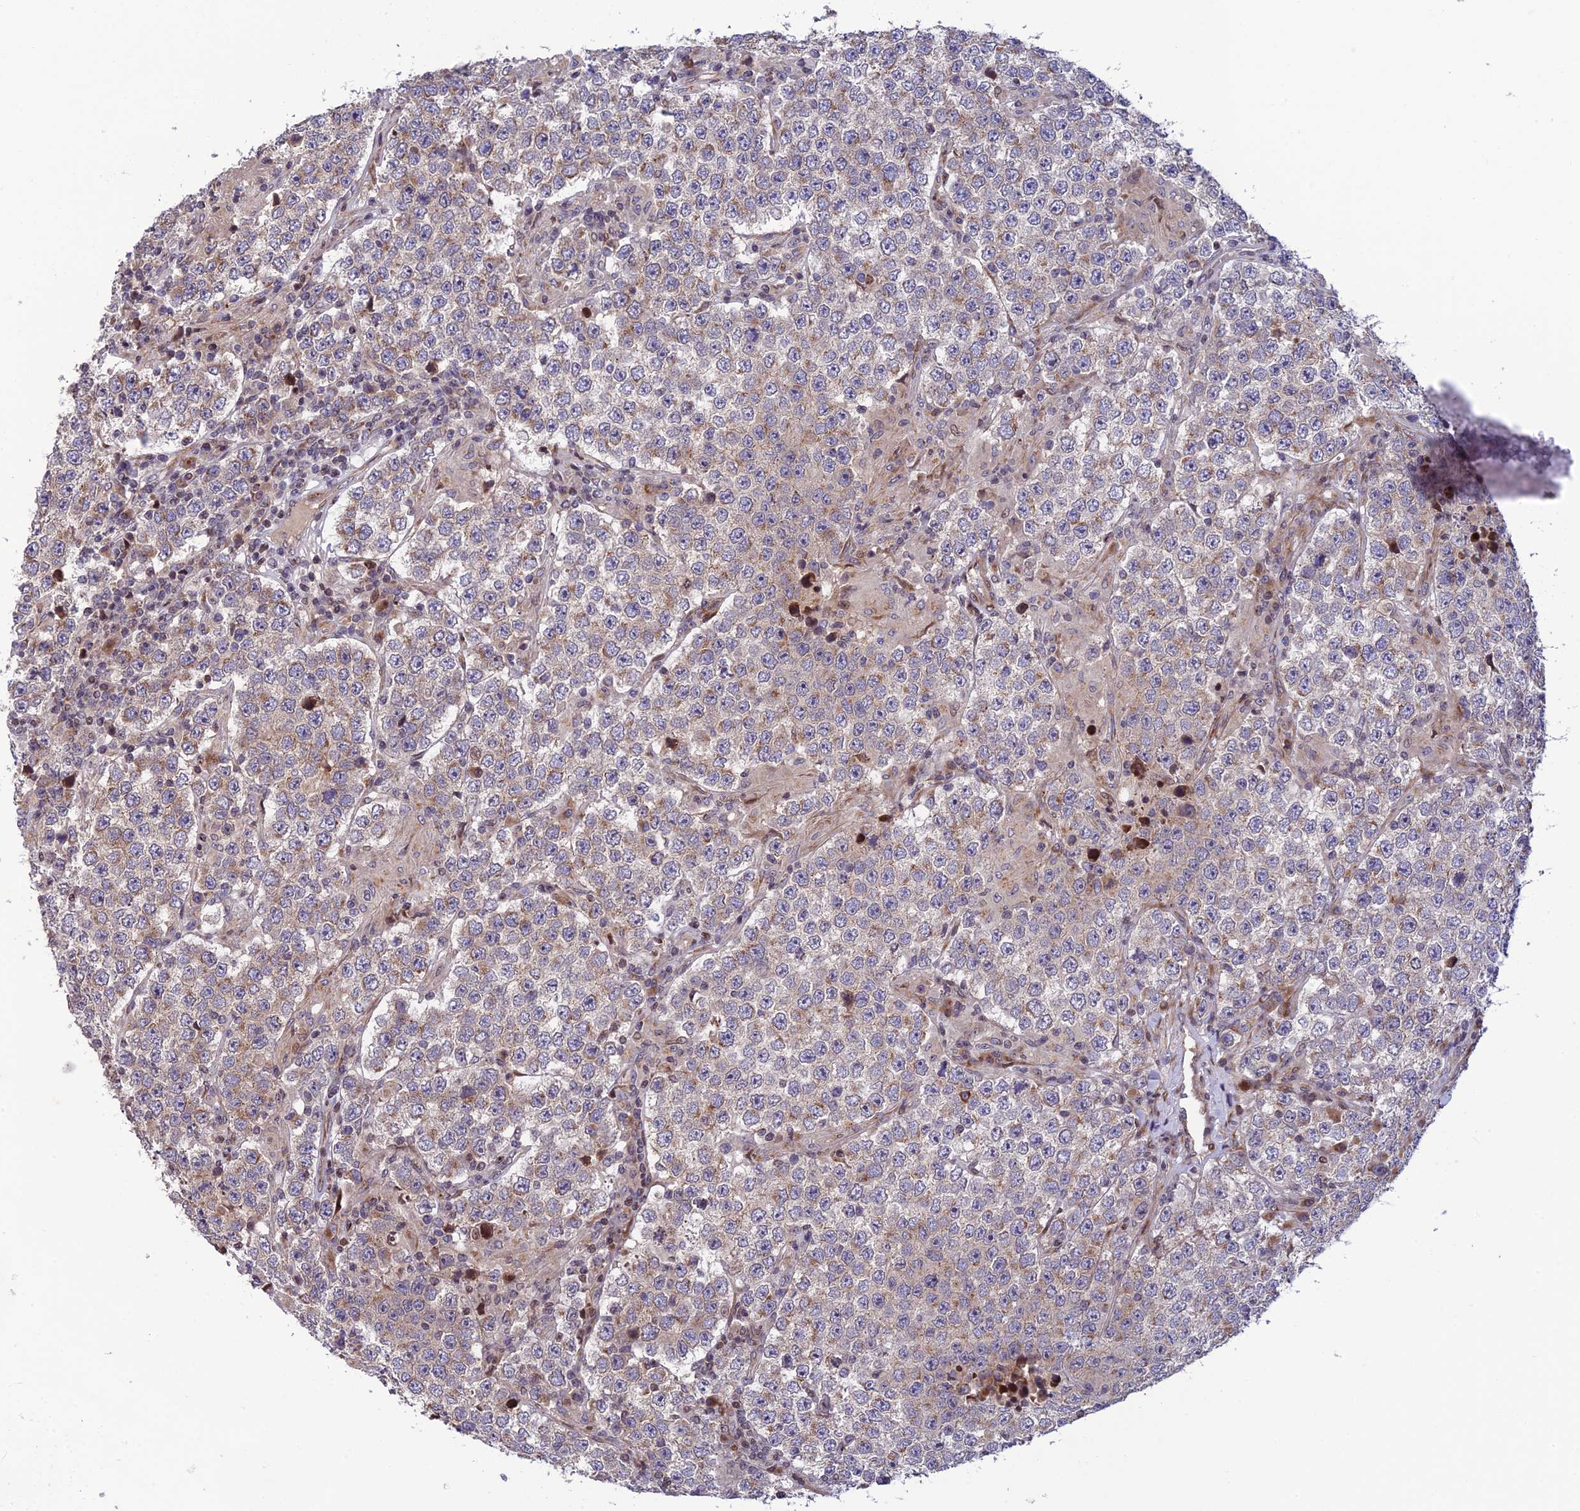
{"staining": {"intensity": "weak", "quantity": "25%-75%", "location": "cytoplasmic/membranous"}, "tissue": "testis cancer", "cell_type": "Tumor cells", "image_type": "cancer", "snomed": [{"axis": "morphology", "description": "Normal tissue, NOS"}, {"axis": "morphology", "description": "Urothelial carcinoma, High grade"}, {"axis": "morphology", "description": "Seminoma, NOS"}, {"axis": "morphology", "description": "Carcinoma, Embryonal, NOS"}, {"axis": "topography", "description": "Urinary bladder"}, {"axis": "topography", "description": "Testis"}], "caption": "Tumor cells demonstrate weak cytoplasmic/membranous staining in approximately 25%-75% of cells in embryonal carcinoma (testis). Nuclei are stained in blue.", "gene": "SMIM7", "patient": {"sex": "male", "age": 41}}